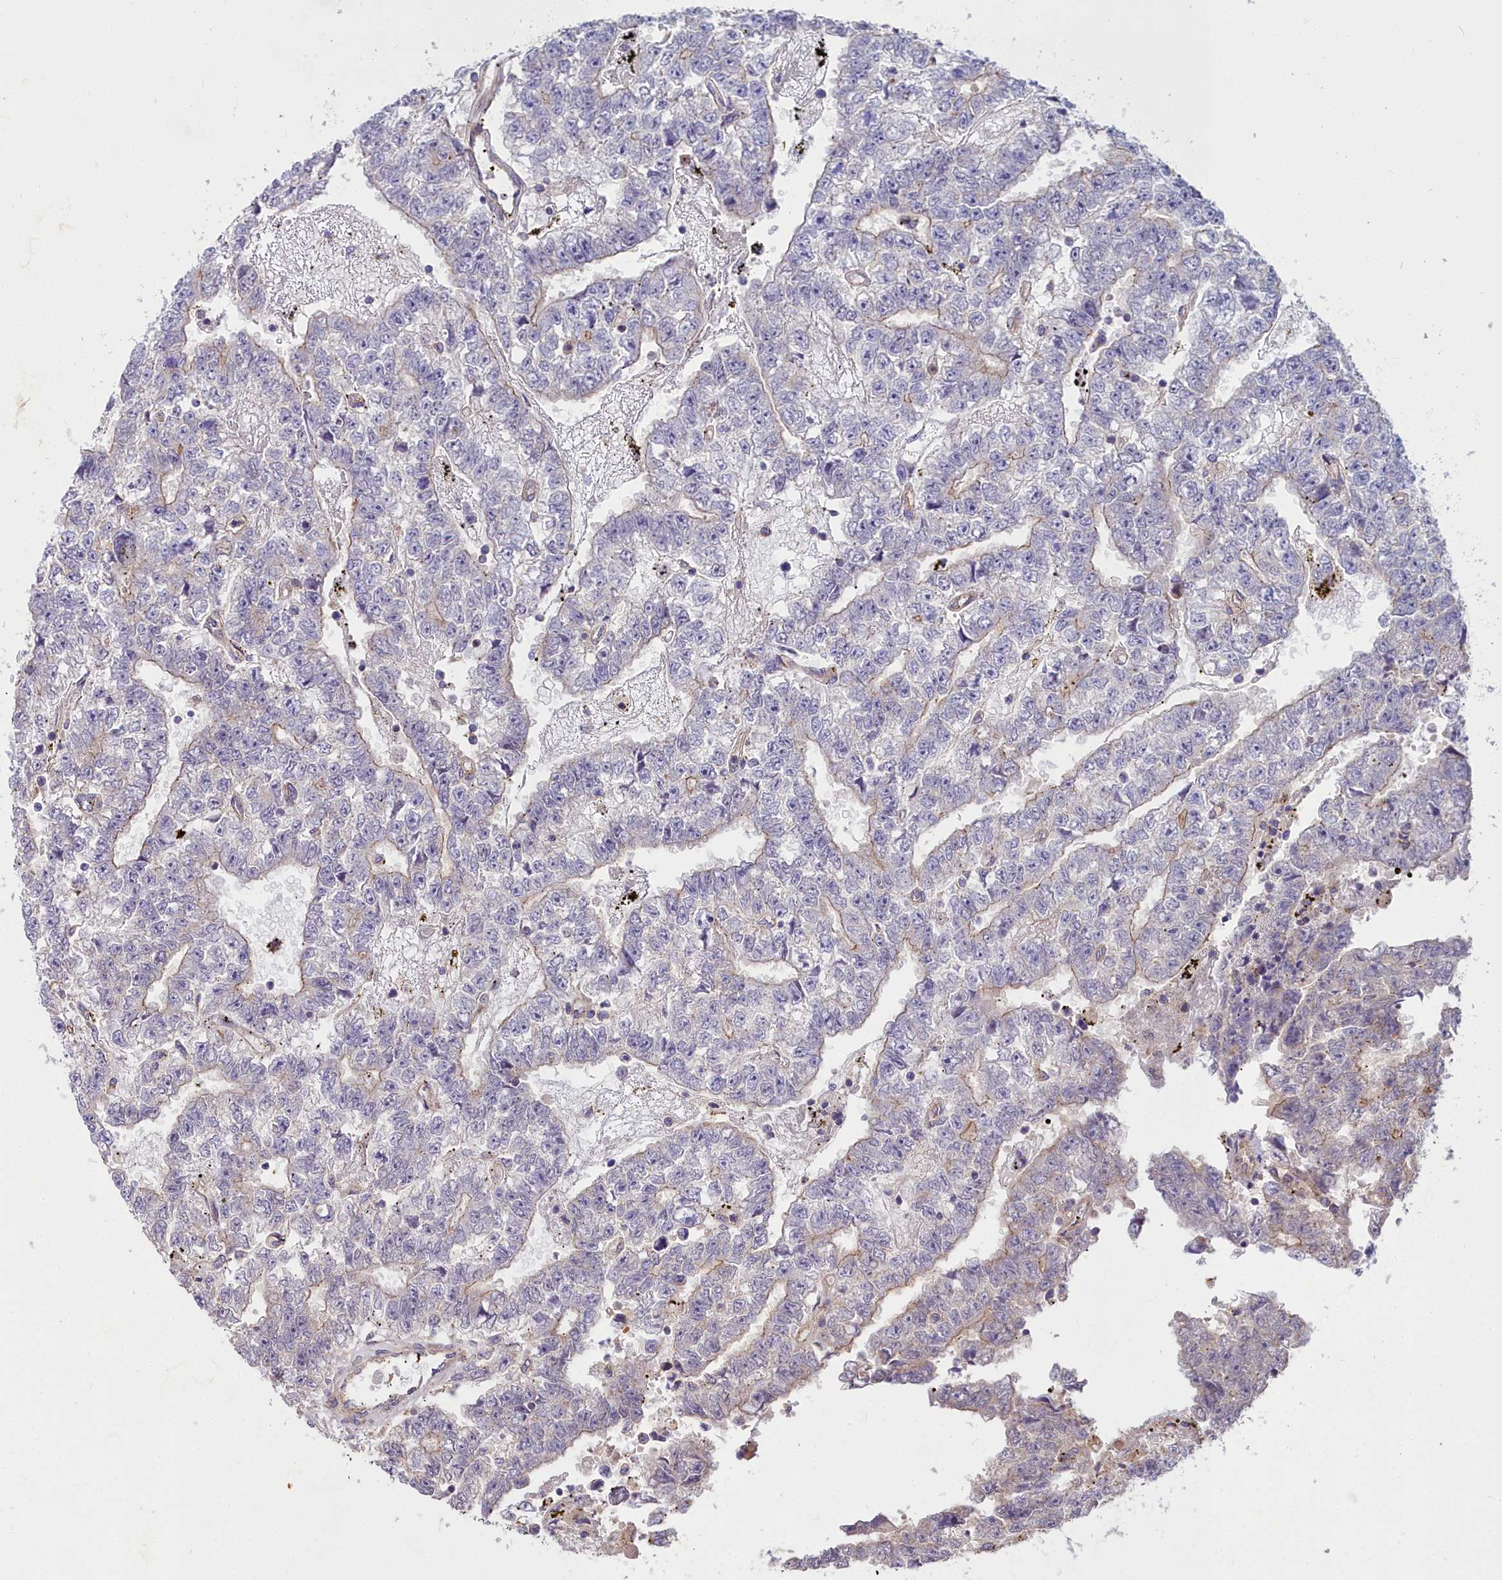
{"staining": {"intensity": "weak", "quantity": "<25%", "location": "cytoplasmic/membranous"}, "tissue": "testis cancer", "cell_type": "Tumor cells", "image_type": "cancer", "snomed": [{"axis": "morphology", "description": "Carcinoma, Embryonal, NOS"}, {"axis": "topography", "description": "Testis"}], "caption": "Tumor cells are negative for protein expression in human testis embryonal carcinoma. The staining was performed using DAB (3,3'-diaminobenzidine) to visualize the protein expression in brown, while the nuclei were stained in blue with hematoxylin (Magnification: 20x).", "gene": "FRMPD1", "patient": {"sex": "male", "age": 25}}